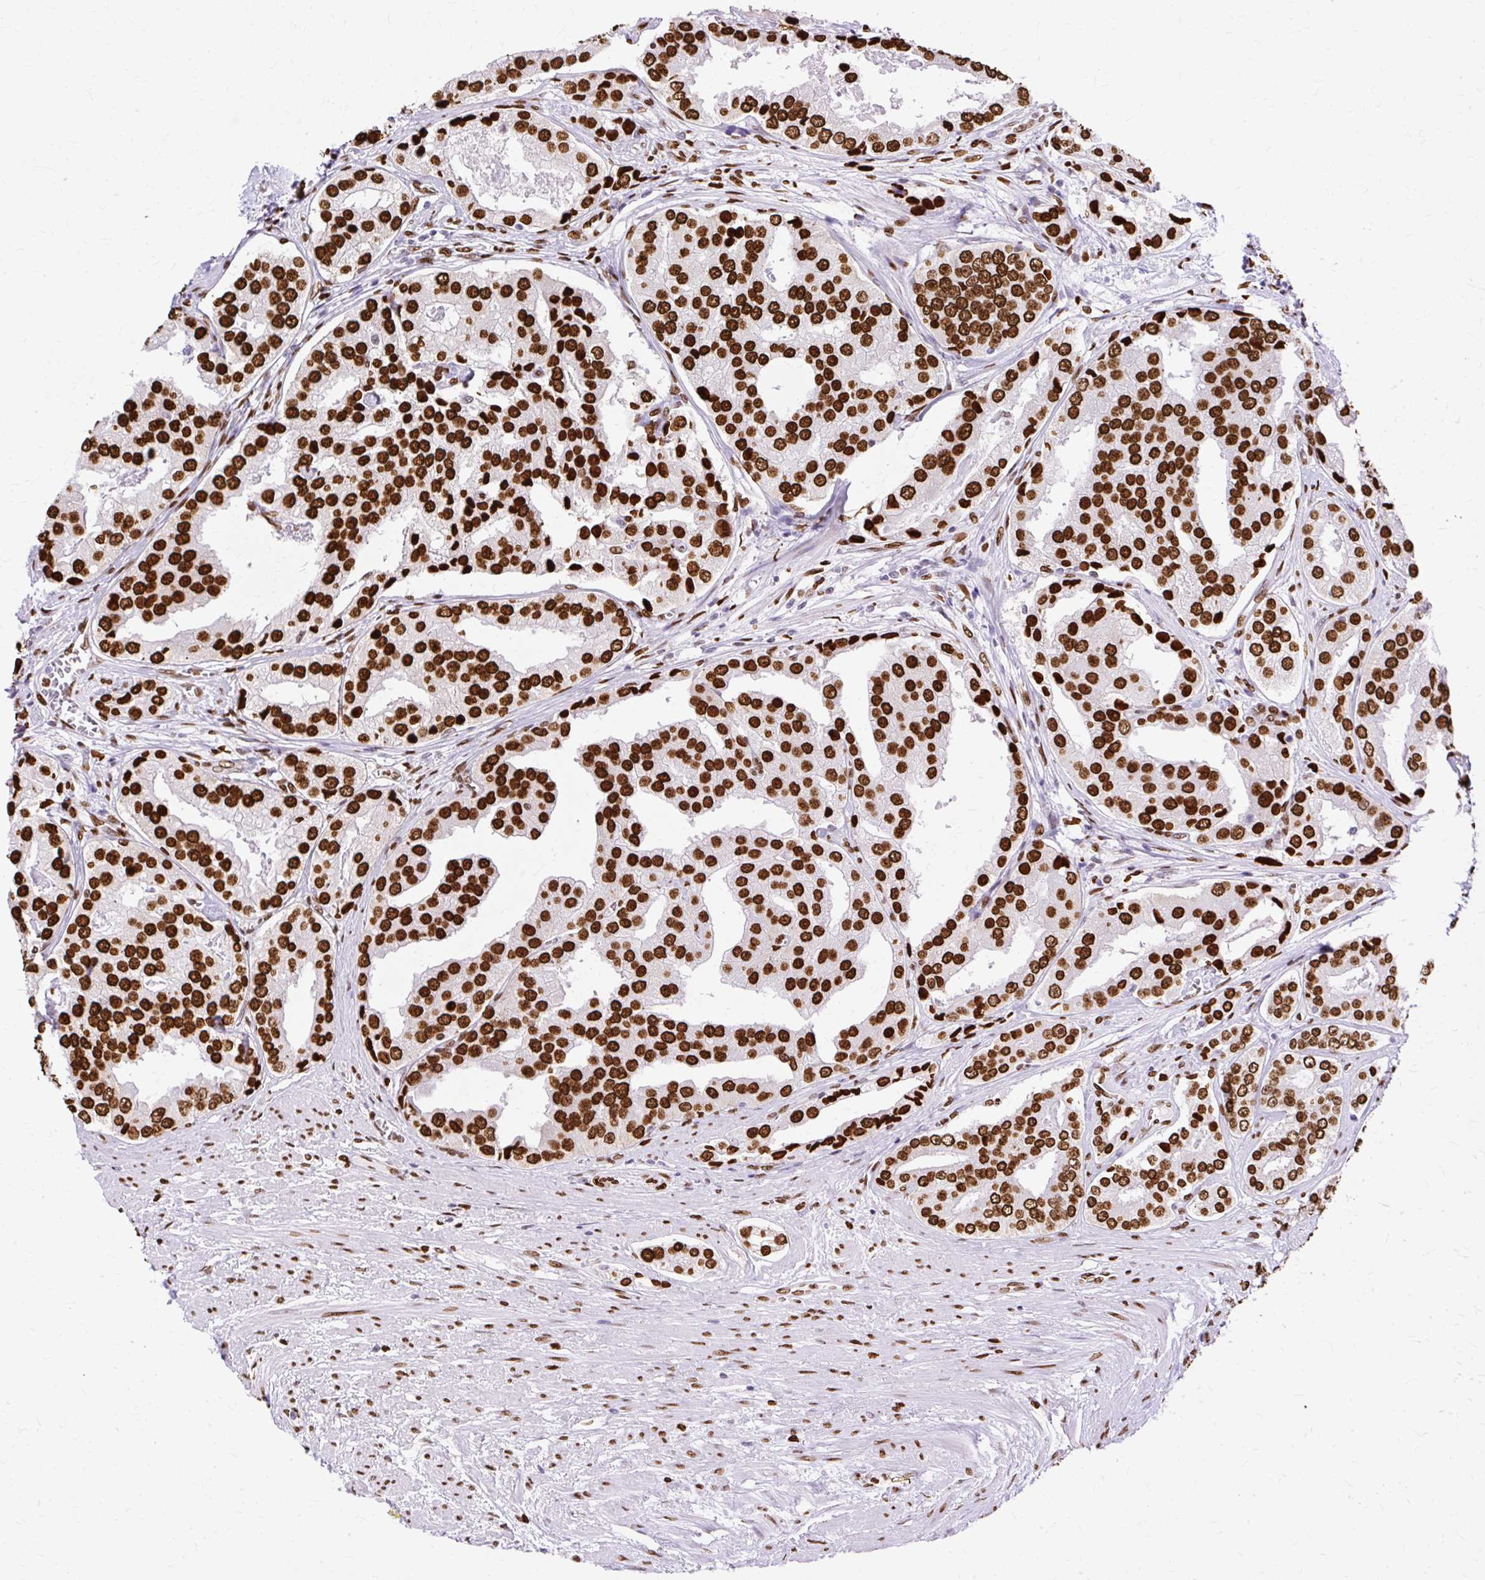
{"staining": {"intensity": "strong", "quantity": ">75%", "location": "nuclear"}, "tissue": "prostate cancer", "cell_type": "Tumor cells", "image_type": "cancer", "snomed": [{"axis": "morphology", "description": "Adenocarcinoma, High grade"}, {"axis": "topography", "description": "Prostate"}], "caption": "A high-resolution photomicrograph shows IHC staining of prostate cancer (high-grade adenocarcinoma), which shows strong nuclear expression in approximately >75% of tumor cells.", "gene": "TMEM184C", "patient": {"sex": "male", "age": 71}}